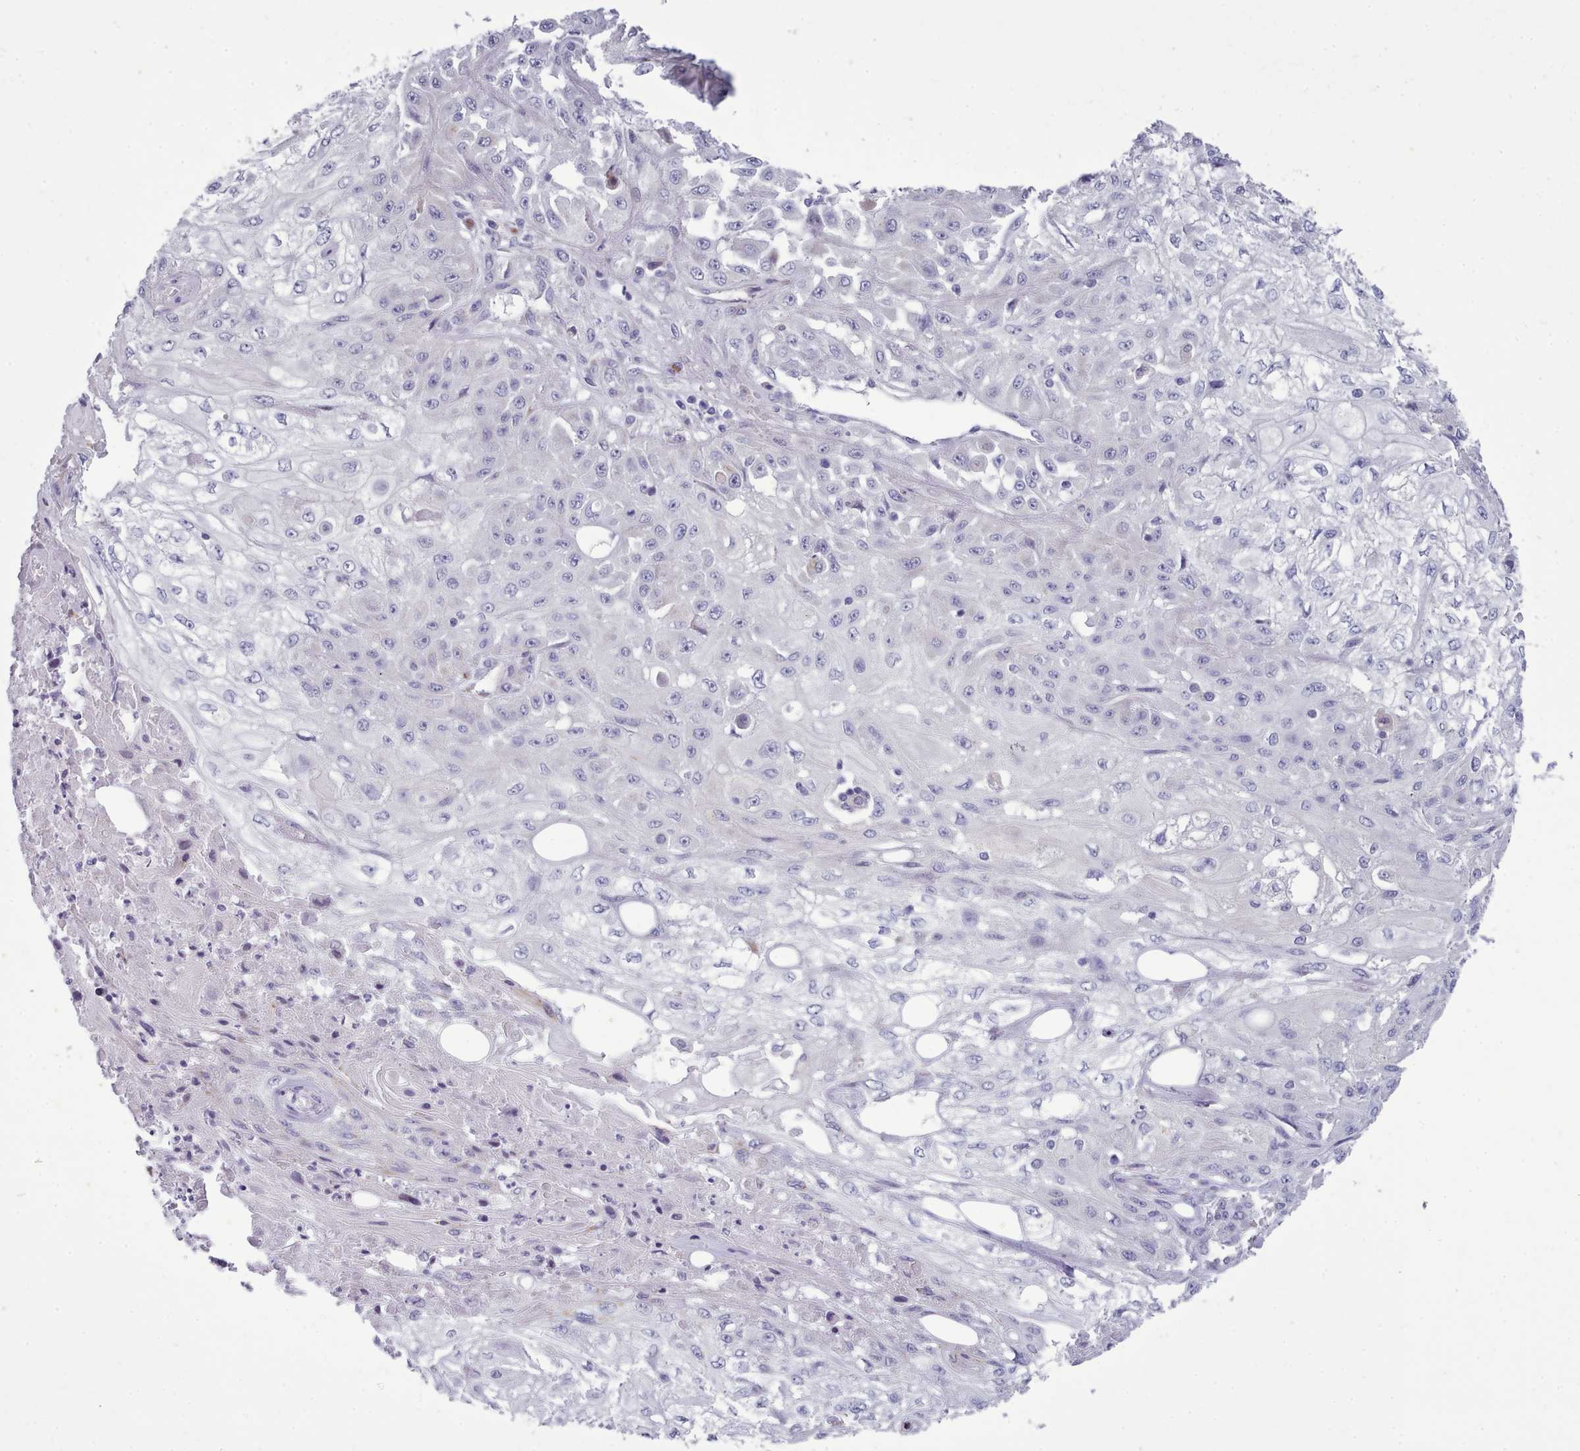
{"staining": {"intensity": "negative", "quantity": "none", "location": "none"}, "tissue": "skin cancer", "cell_type": "Tumor cells", "image_type": "cancer", "snomed": [{"axis": "morphology", "description": "Squamous cell carcinoma, NOS"}, {"axis": "morphology", "description": "Squamous cell carcinoma, metastatic, NOS"}, {"axis": "topography", "description": "Skin"}, {"axis": "topography", "description": "Lymph node"}], "caption": "Skin cancer stained for a protein using IHC exhibits no staining tumor cells.", "gene": "MYRFL", "patient": {"sex": "male", "age": 75}}